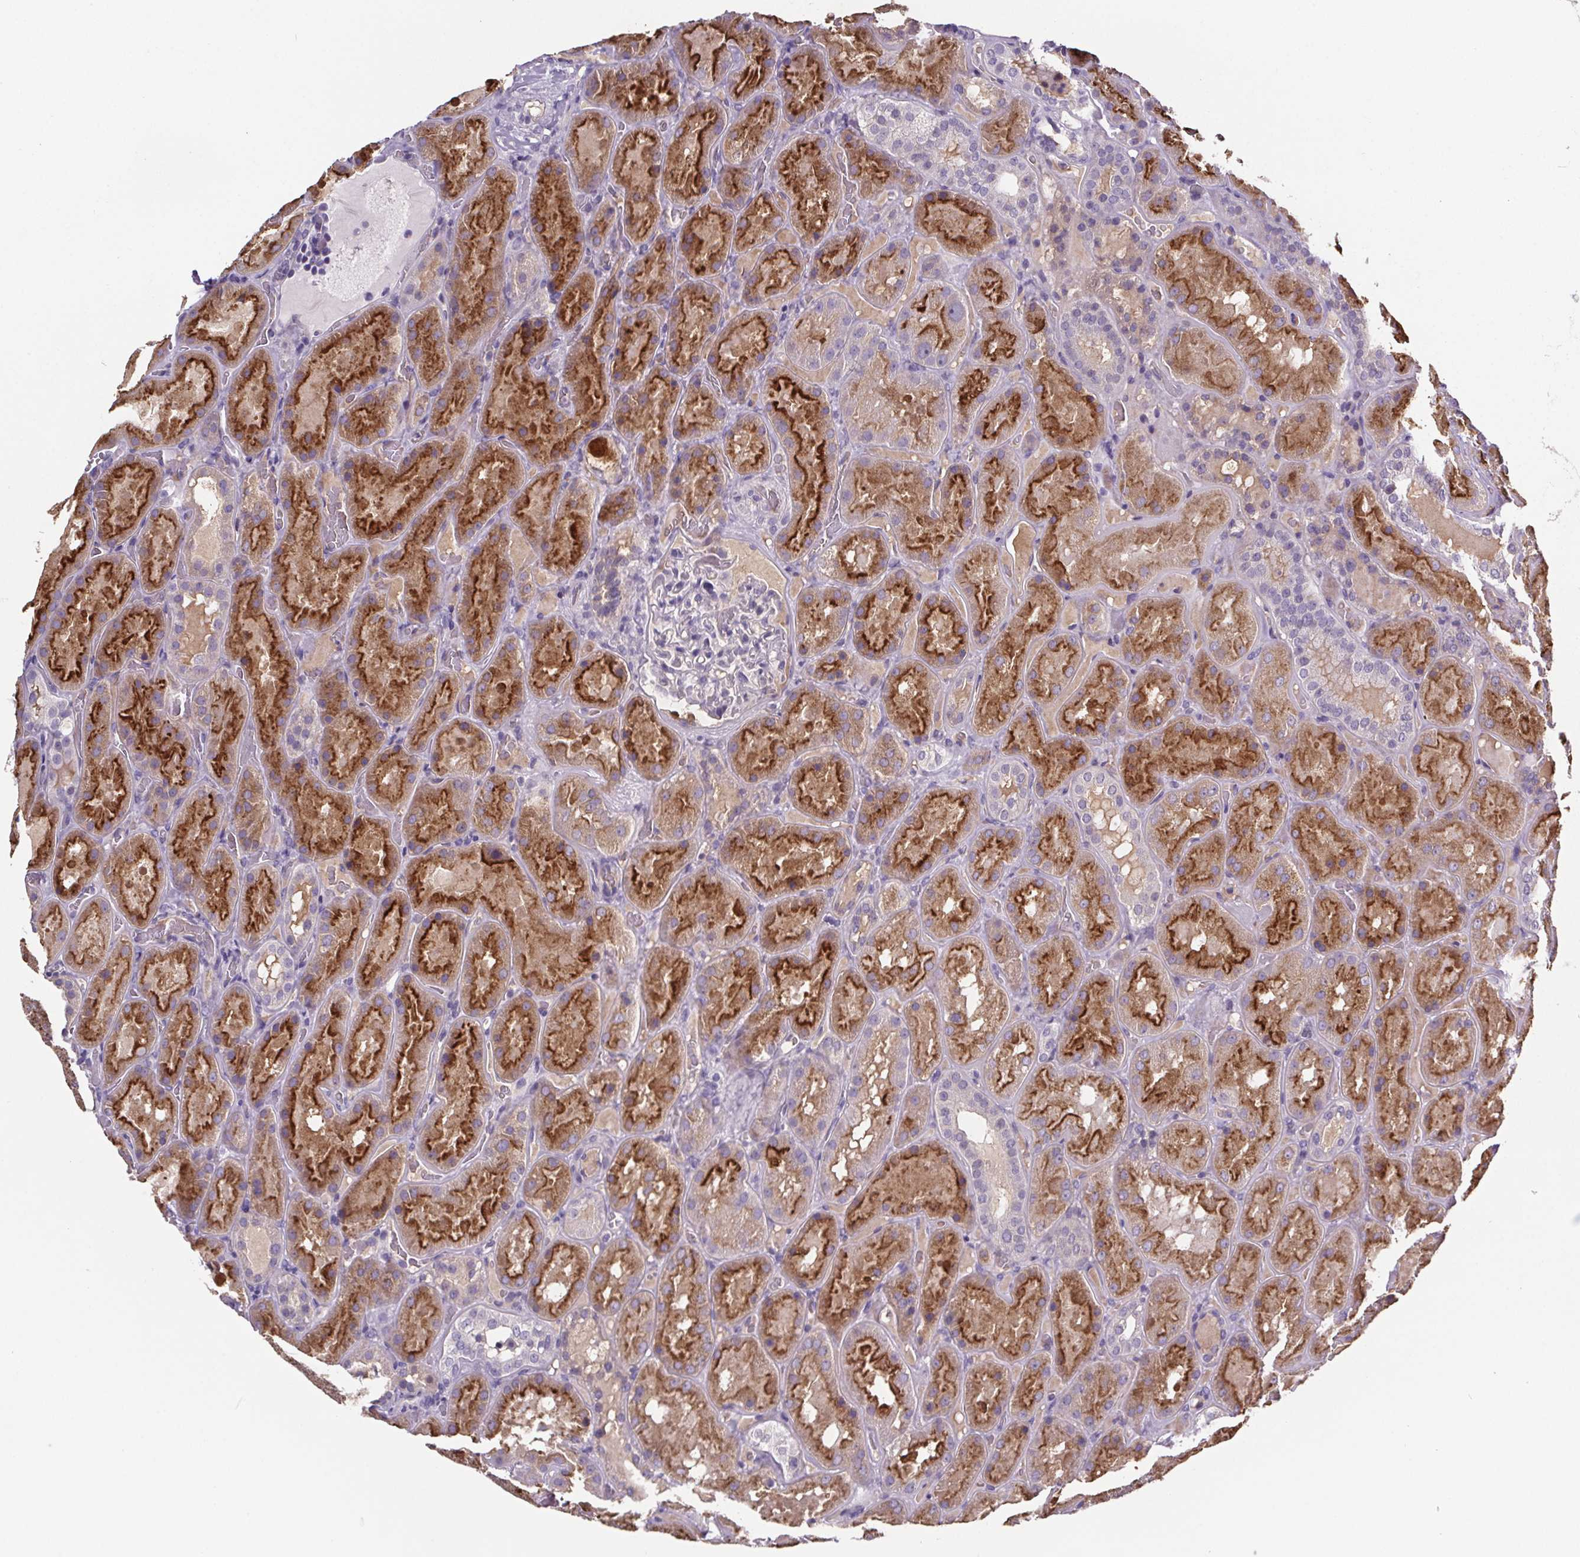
{"staining": {"intensity": "negative", "quantity": "none", "location": "none"}, "tissue": "kidney", "cell_type": "Cells in glomeruli", "image_type": "normal", "snomed": [{"axis": "morphology", "description": "Normal tissue, NOS"}, {"axis": "topography", "description": "Kidney"}], "caption": "IHC image of unremarkable kidney stained for a protein (brown), which shows no staining in cells in glomeruli.", "gene": "CUBN", "patient": {"sex": "male", "age": 73}}